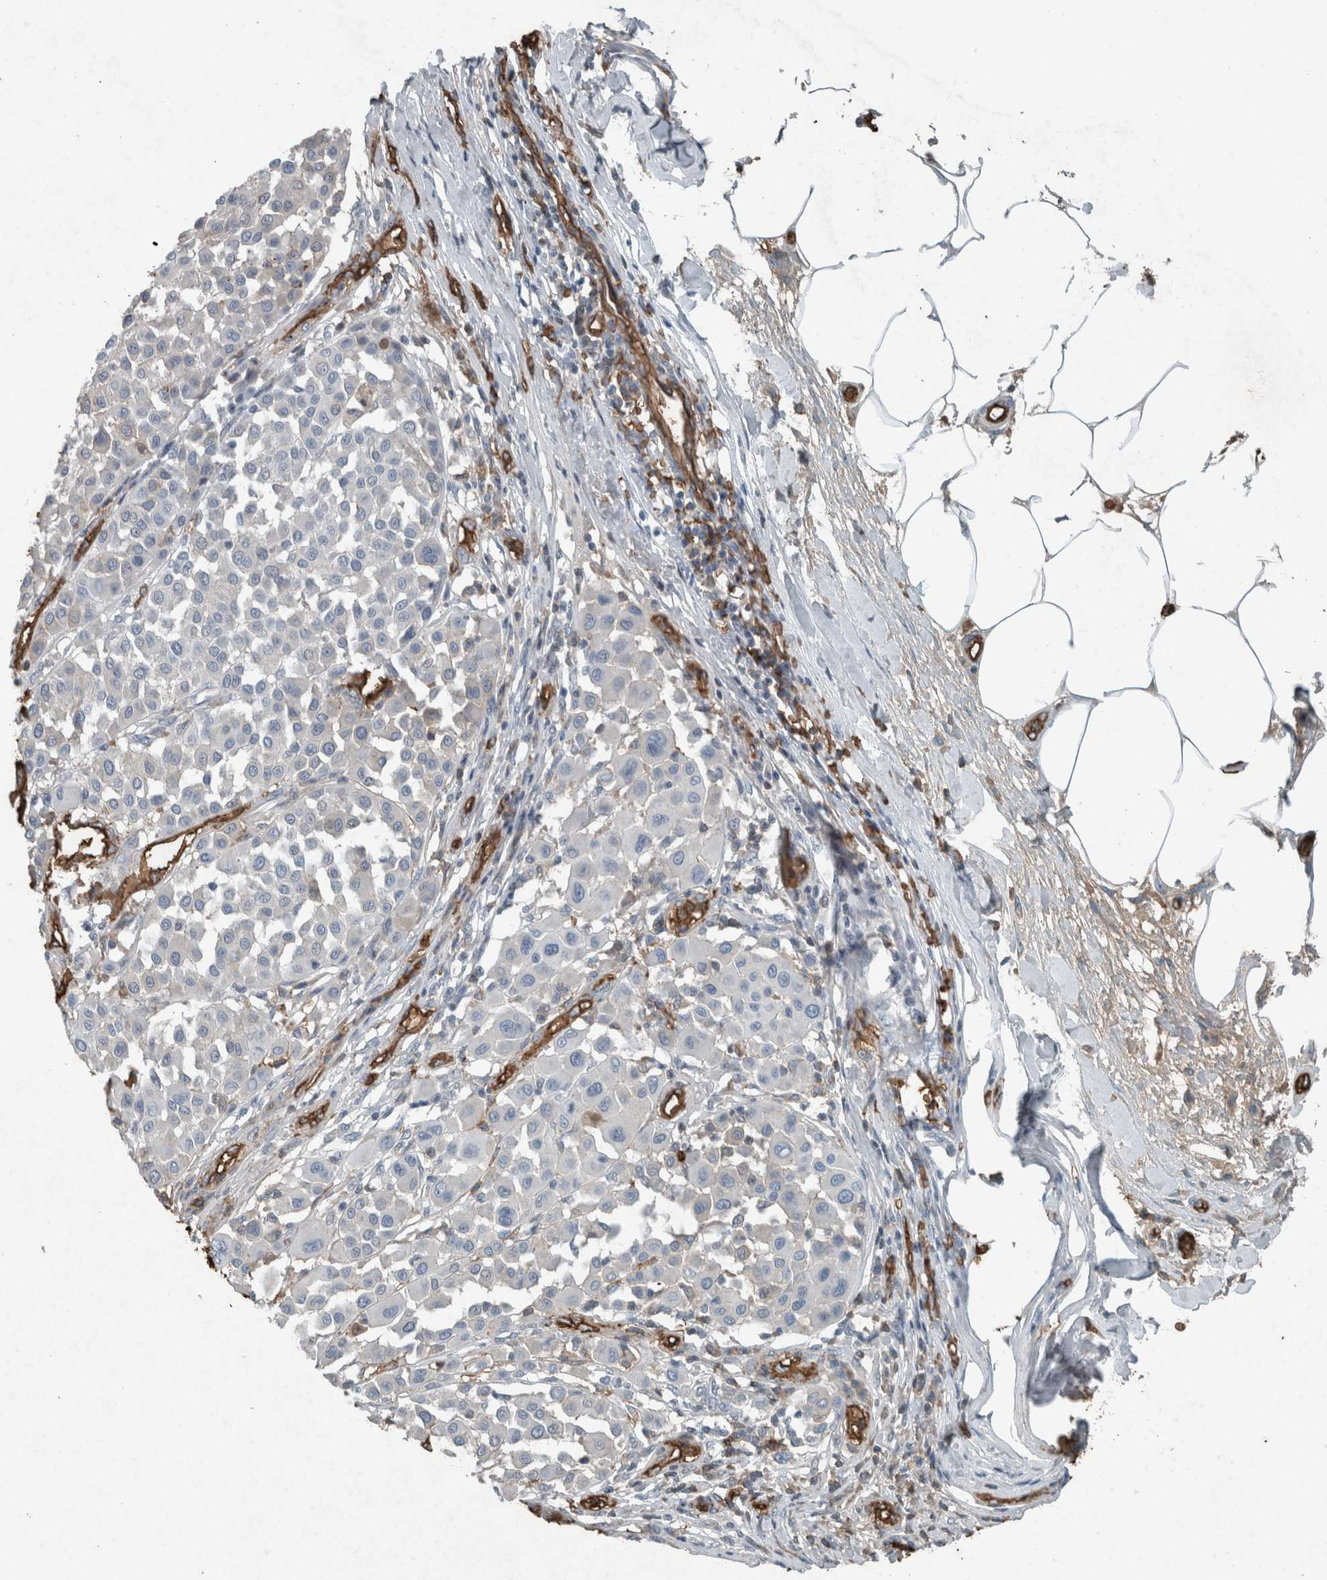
{"staining": {"intensity": "negative", "quantity": "none", "location": "none"}, "tissue": "melanoma", "cell_type": "Tumor cells", "image_type": "cancer", "snomed": [{"axis": "morphology", "description": "Malignant melanoma, Metastatic site"}, {"axis": "topography", "description": "Soft tissue"}], "caption": "Protein analysis of malignant melanoma (metastatic site) shows no significant positivity in tumor cells.", "gene": "LBP", "patient": {"sex": "male", "age": 41}}